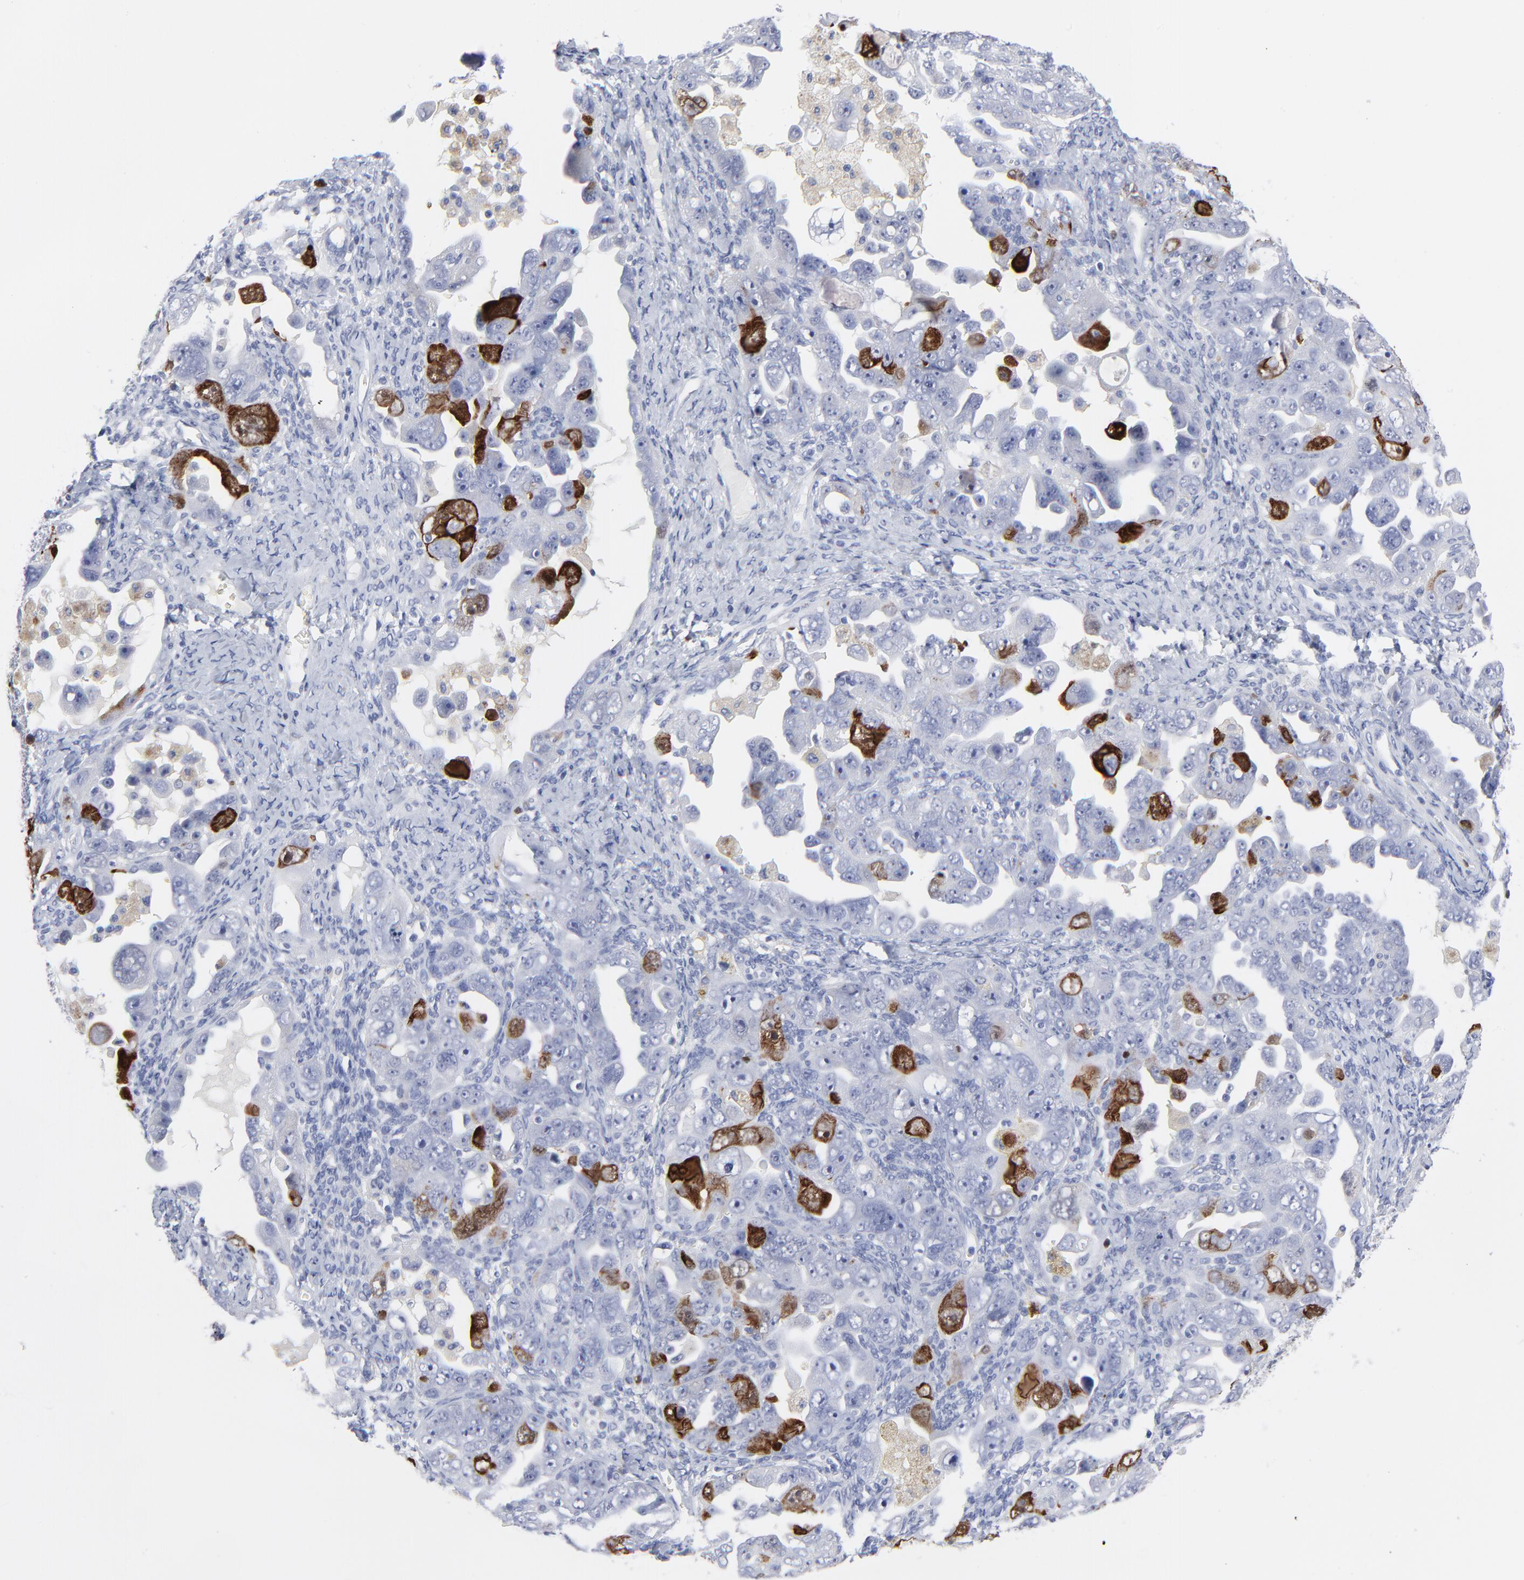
{"staining": {"intensity": "strong", "quantity": "<25%", "location": "cytoplasmic/membranous,nuclear"}, "tissue": "ovarian cancer", "cell_type": "Tumor cells", "image_type": "cancer", "snomed": [{"axis": "morphology", "description": "Cystadenocarcinoma, serous, NOS"}, {"axis": "topography", "description": "Ovary"}], "caption": "Serous cystadenocarcinoma (ovarian) tissue reveals strong cytoplasmic/membranous and nuclear staining in about <25% of tumor cells", "gene": "CDK1", "patient": {"sex": "female", "age": 66}}